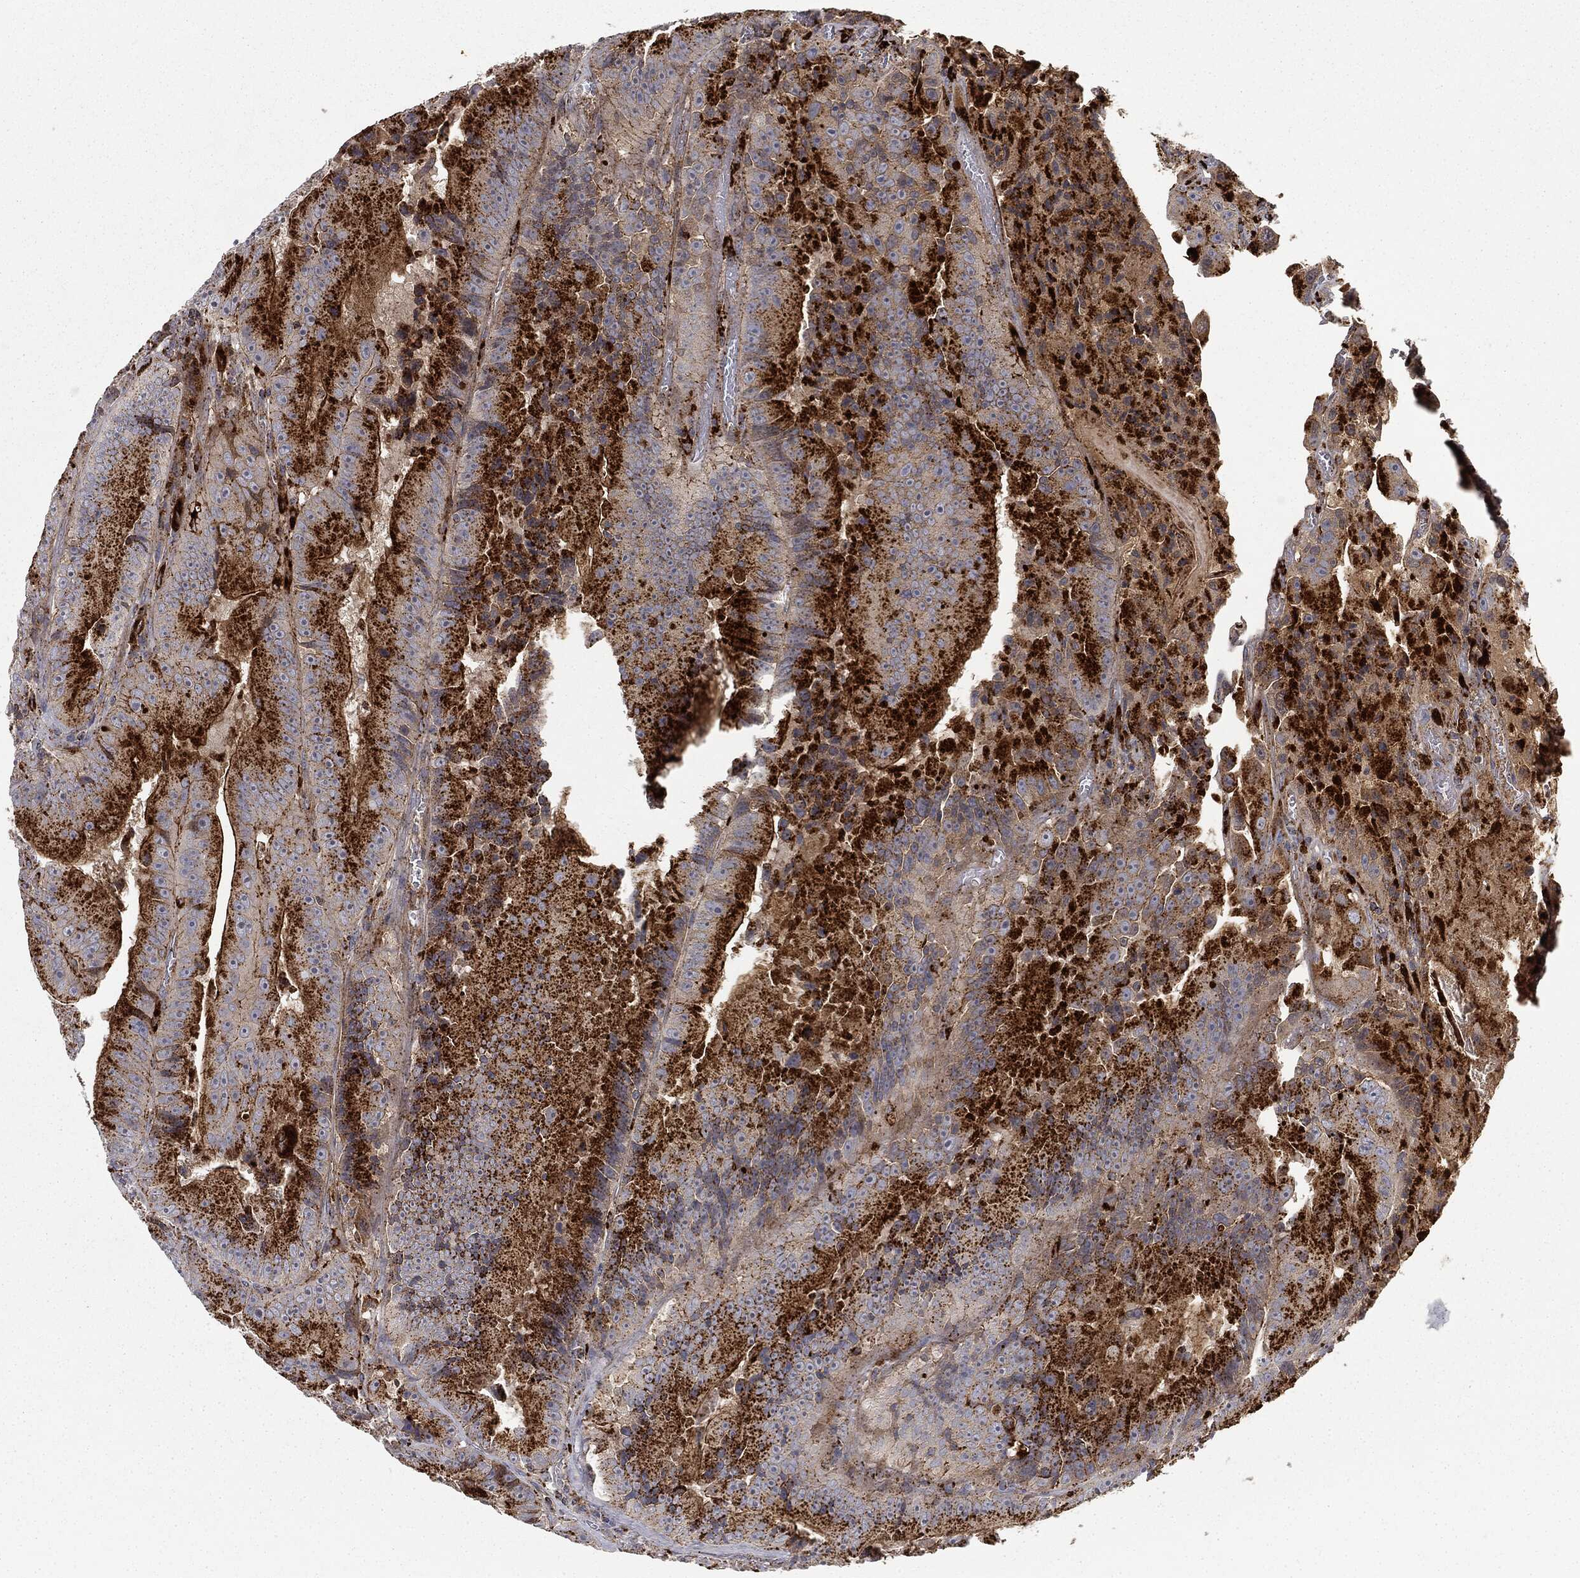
{"staining": {"intensity": "strong", "quantity": "25%-75%", "location": "cytoplasmic/membranous"}, "tissue": "colorectal cancer", "cell_type": "Tumor cells", "image_type": "cancer", "snomed": [{"axis": "morphology", "description": "Adenocarcinoma, NOS"}, {"axis": "topography", "description": "Colon"}], "caption": "Colorectal cancer stained for a protein demonstrates strong cytoplasmic/membranous positivity in tumor cells. (Brightfield microscopy of DAB IHC at high magnification).", "gene": "CTSA", "patient": {"sex": "female", "age": 86}}